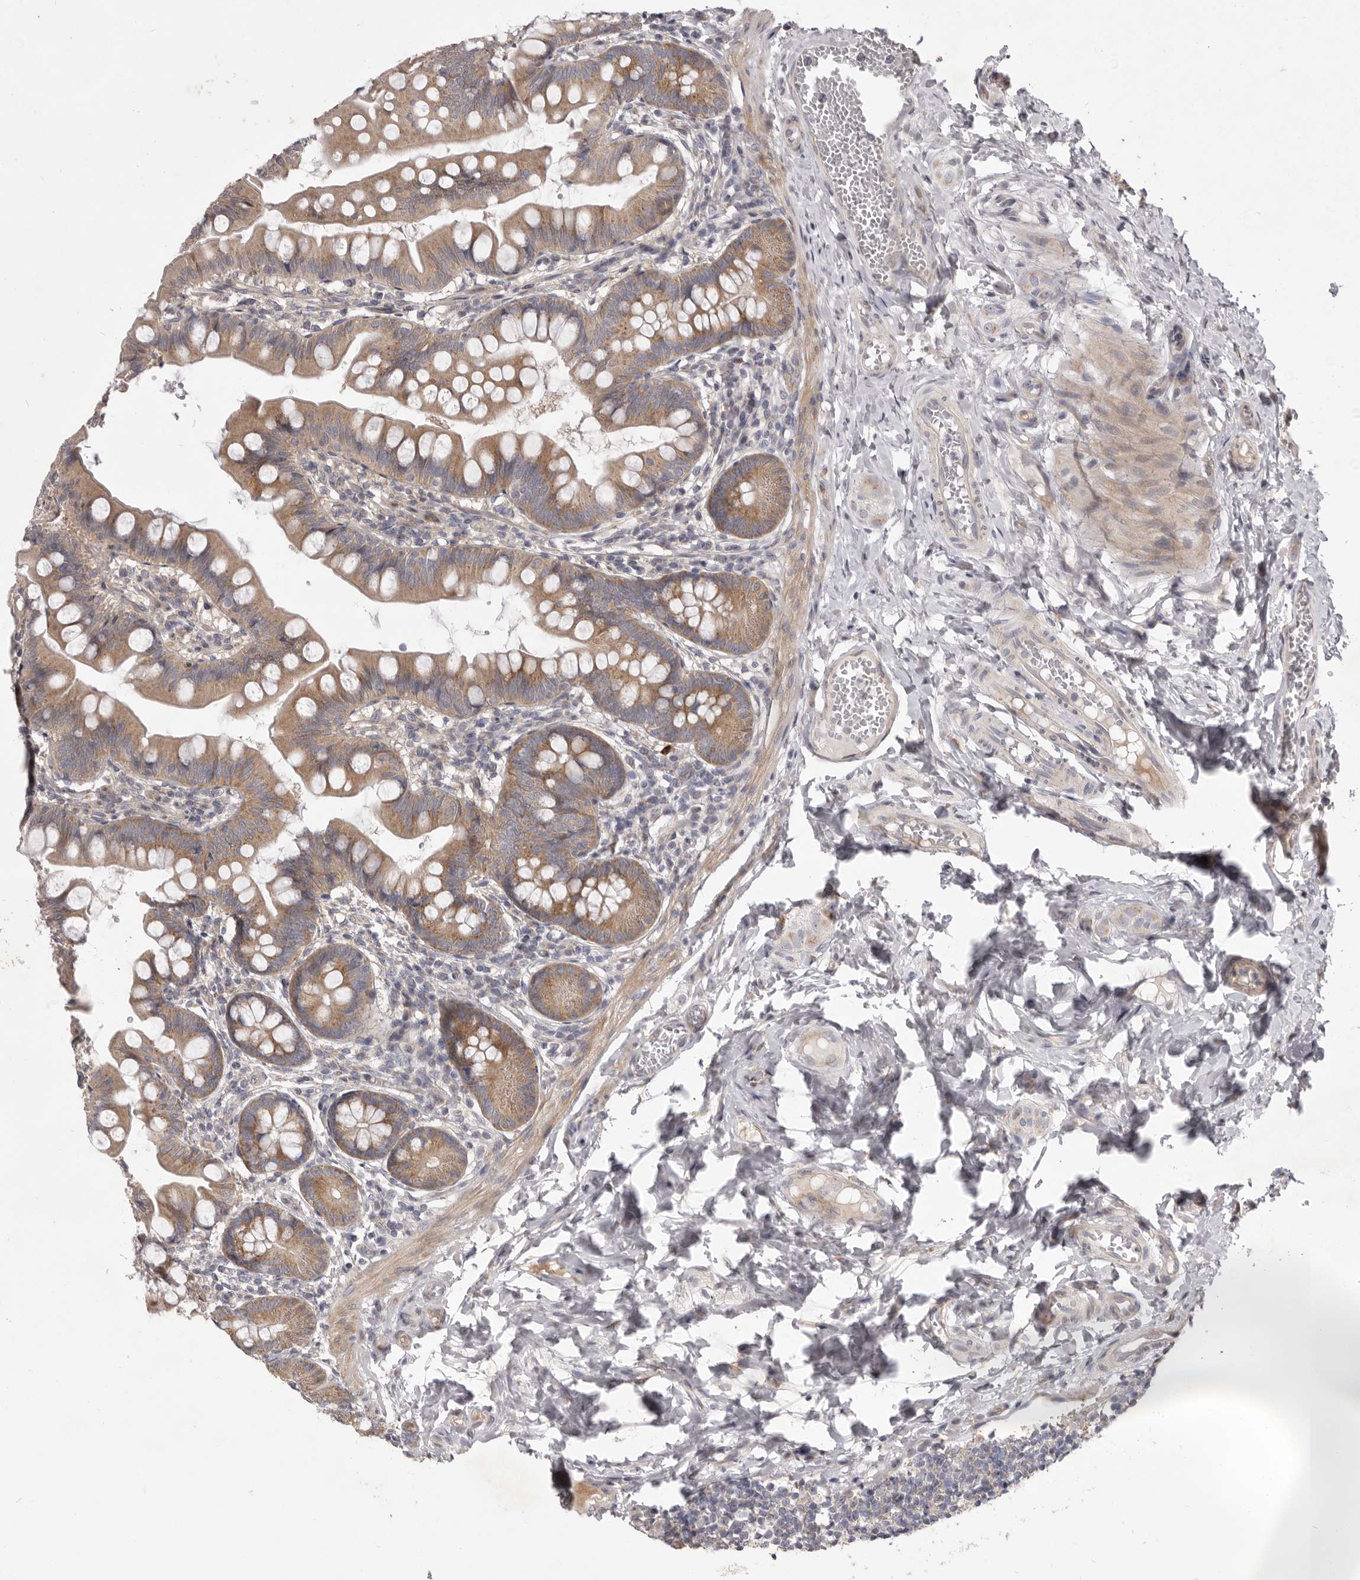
{"staining": {"intensity": "moderate", "quantity": ">75%", "location": "cytoplasmic/membranous"}, "tissue": "small intestine", "cell_type": "Glandular cells", "image_type": "normal", "snomed": [{"axis": "morphology", "description": "Normal tissue, NOS"}, {"axis": "topography", "description": "Small intestine"}], "caption": "High-magnification brightfield microscopy of unremarkable small intestine stained with DAB (3,3'-diaminobenzidine) (brown) and counterstained with hematoxylin (blue). glandular cells exhibit moderate cytoplasmic/membranous expression is appreciated in approximately>75% of cells. (IHC, brightfield microscopy, high magnification).", "gene": "TBC1D8B", "patient": {"sex": "male", "age": 7}}